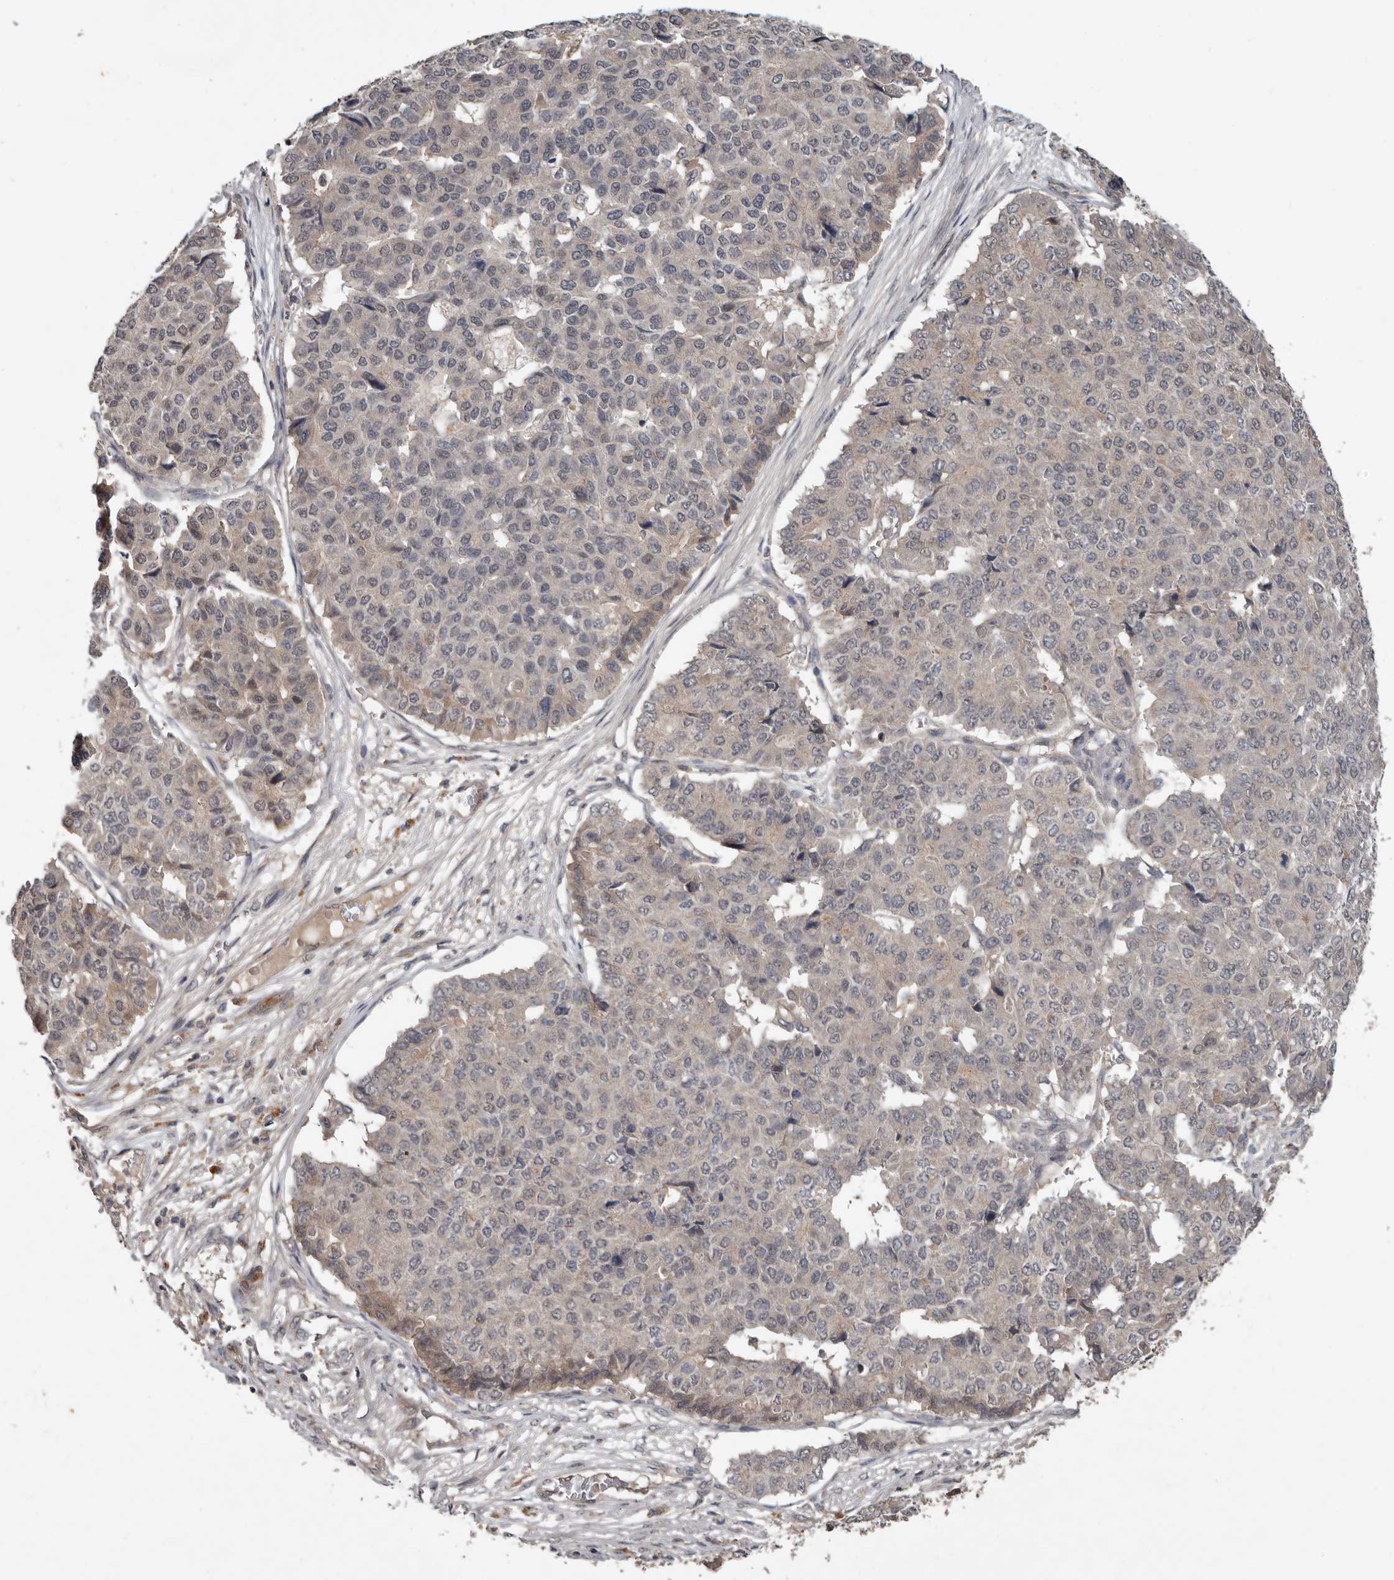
{"staining": {"intensity": "weak", "quantity": "<25%", "location": "cytoplasmic/membranous"}, "tissue": "pancreatic cancer", "cell_type": "Tumor cells", "image_type": "cancer", "snomed": [{"axis": "morphology", "description": "Adenocarcinoma, NOS"}, {"axis": "topography", "description": "Pancreas"}], "caption": "High power microscopy micrograph of an immunohistochemistry (IHC) photomicrograph of pancreatic adenocarcinoma, revealing no significant staining in tumor cells. The staining was performed using DAB (3,3'-diaminobenzidine) to visualize the protein expression in brown, while the nuclei were stained in blue with hematoxylin (Magnification: 20x).", "gene": "DNAJB4", "patient": {"sex": "male", "age": 50}}